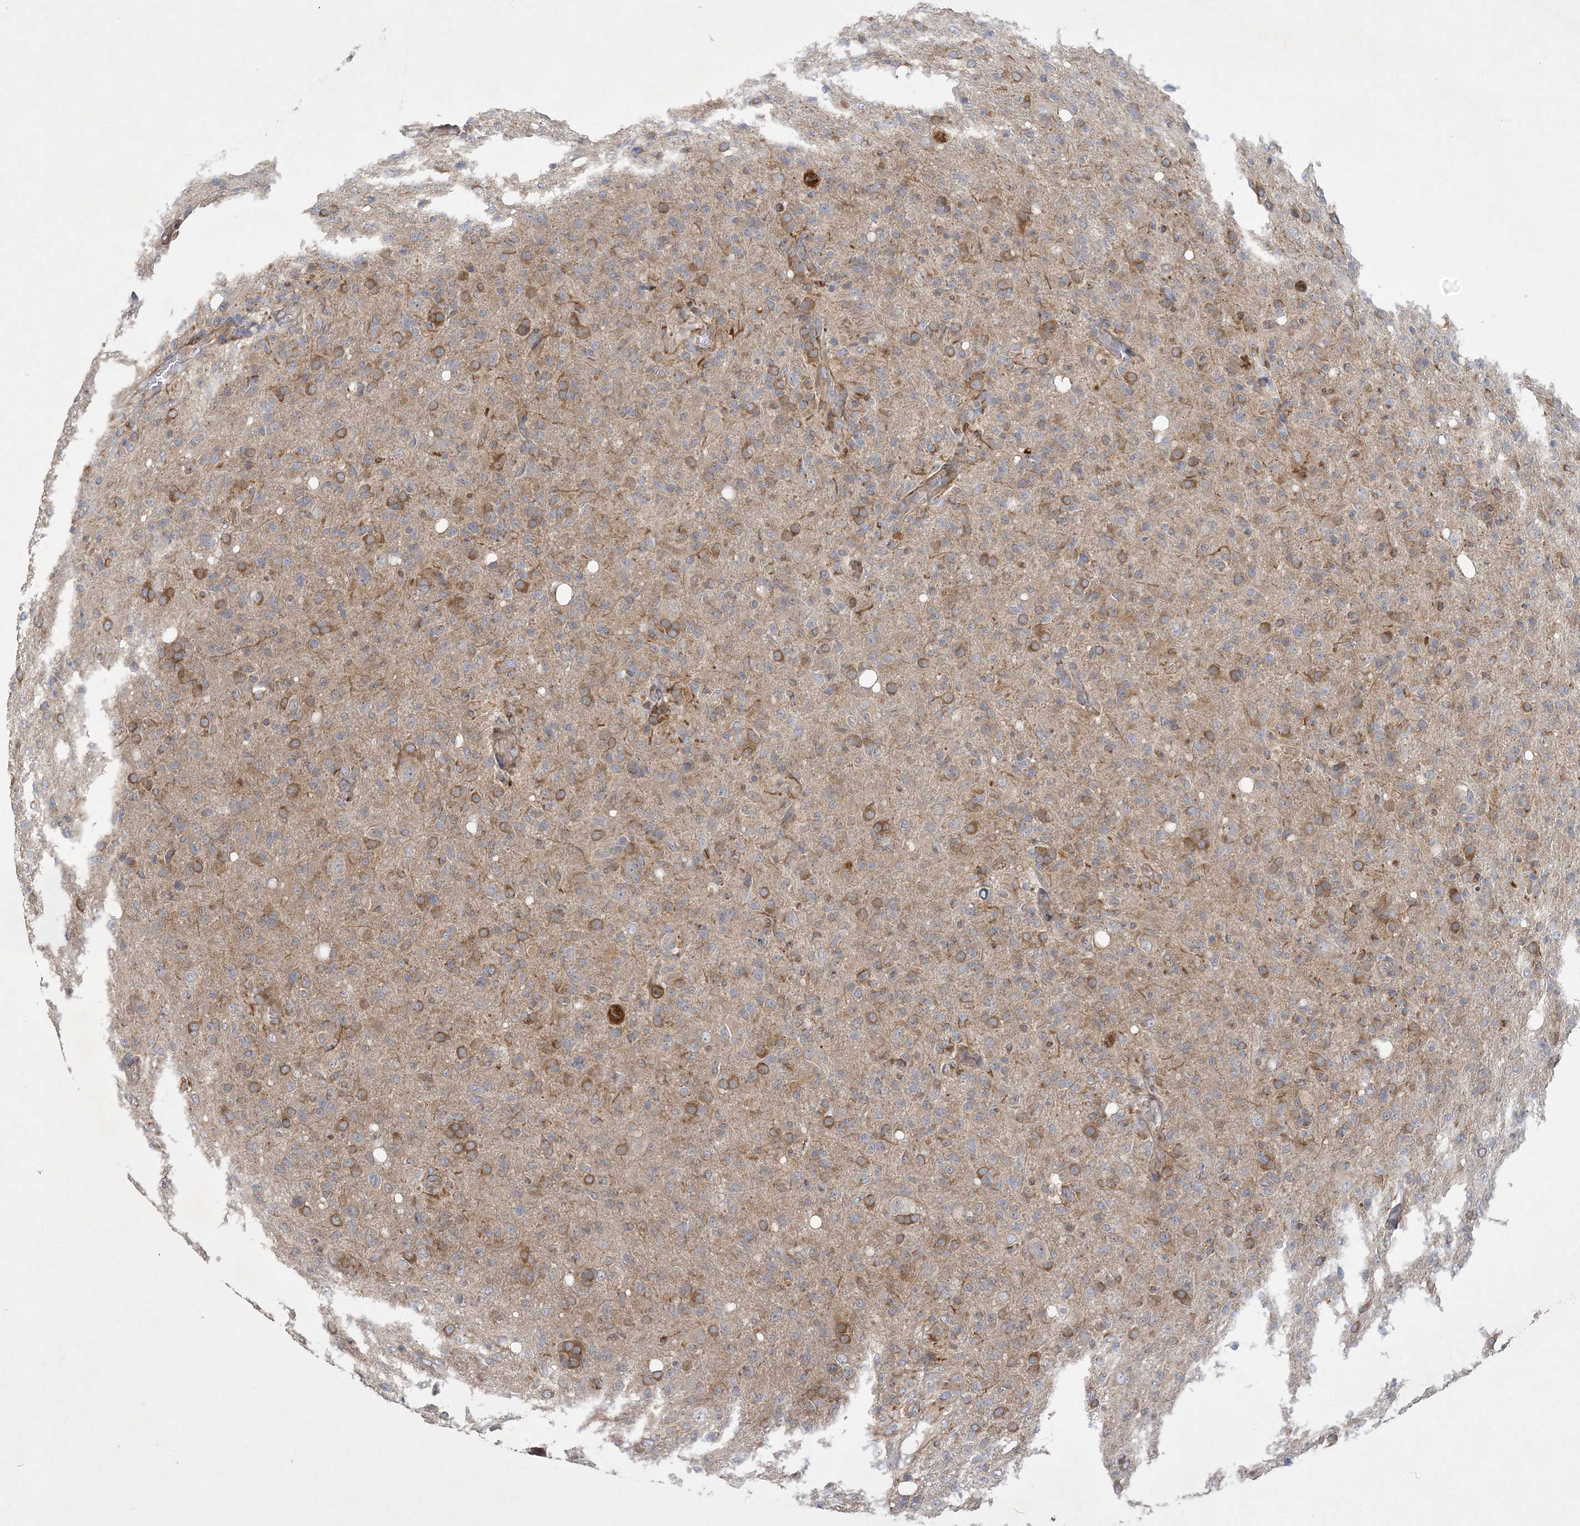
{"staining": {"intensity": "moderate", "quantity": "<25%", "location": "cytoplasmic/membranous"}, "tissue": "glioma", "cell_type": "Tumor cells", "image_type": "cancer", "snomed": [{"axis": "morphology", "description": "Glioma, malignant, High grade"}, {"axis": "topography", "description": "Brain"}], "caption": "Immunohistochemical staining of human malignant high-grade glioma shows moderate cytoplasmic/membranous protein expression in about <25% of tumor cells.", "gene": "MAP4K5", "patient": {"sex": "female", "age": 57}}